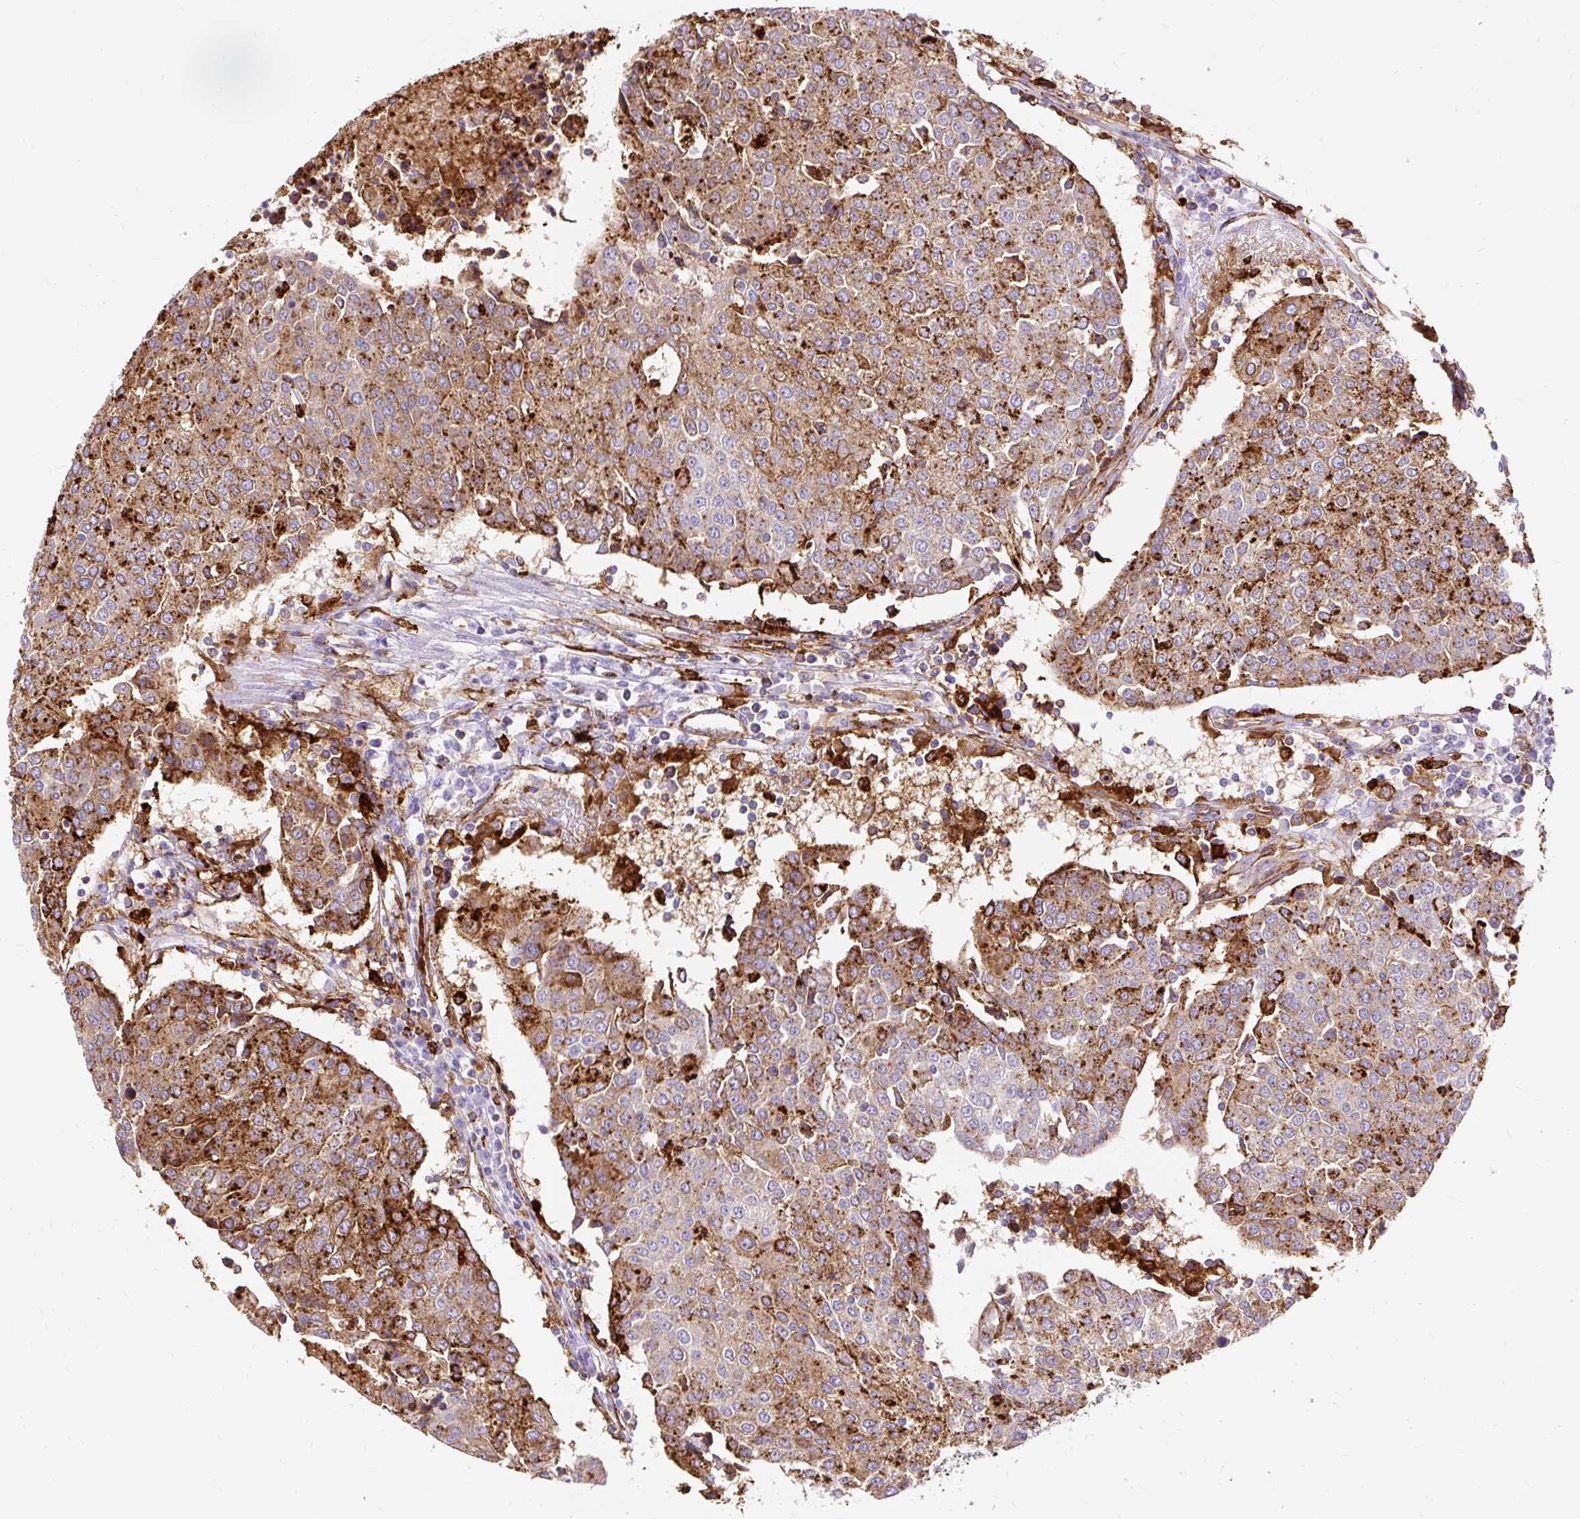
{"staining": {"intensity": "moderate", "quantity": ">75%", "location": "cytoplasmic/membranous"}, "tissue": "urothelial cancer", "cell_type": "Tumor cells", "image_type": "cancer", "snomed": [{"axis": "morphology", "description": "Urothelial carcinoma, High grade"}, {"axis": "topography", "description": "Urinary bladder"}], "caption": "IHC histopathology image of neoplastic tissue: urothelial cancer stained using immunohistochemistry shows medium levels of moderate protein expression localized specifically in the cytoplasmic/membranous of tumor cells, appearing as a cytoplasmic/membranous brown color.", "gene": "HLA-DRA", "patient": {"sex": "female", "age": 85}}